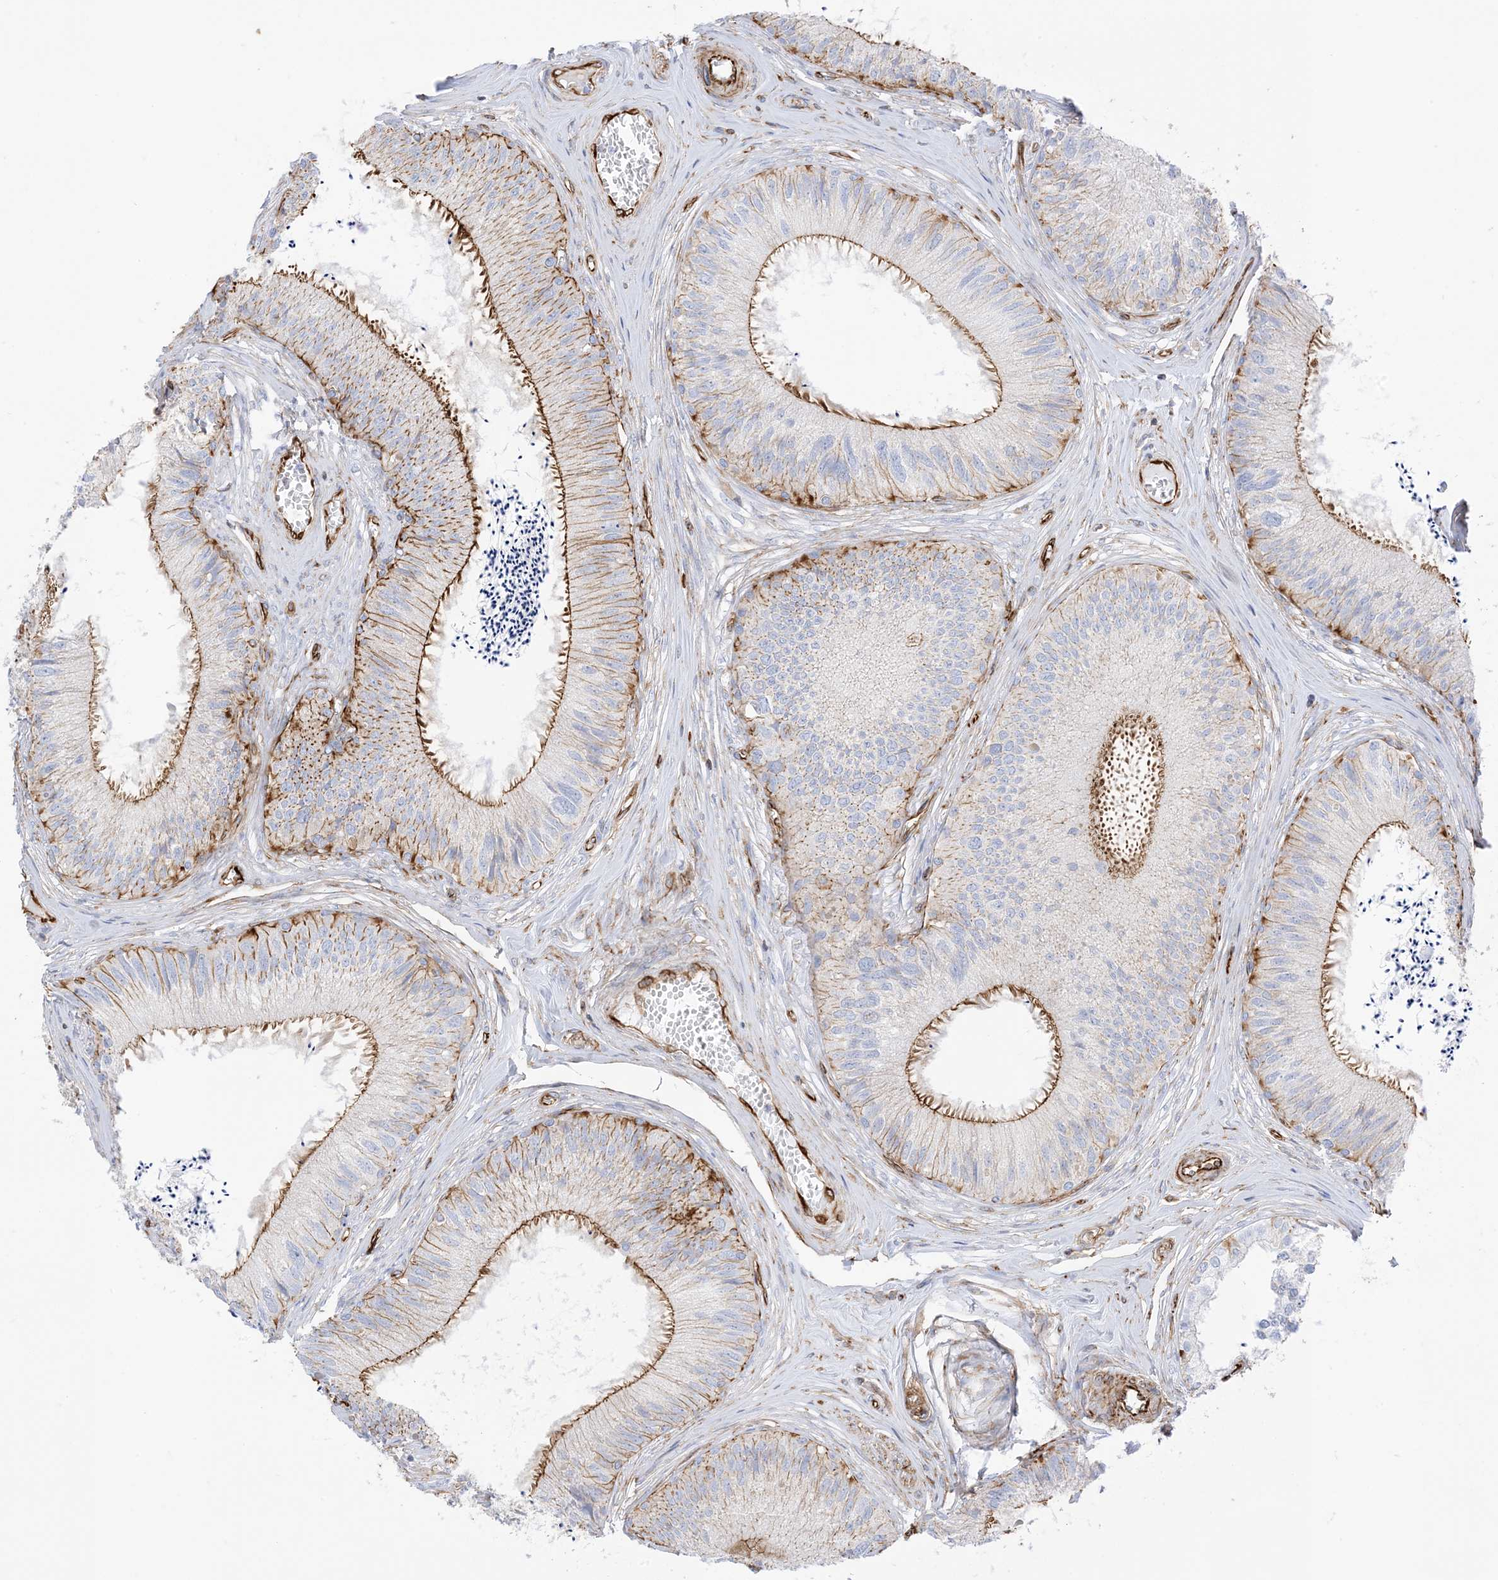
{"staining": {"intensity": "moderate", "quantity": "25%-75%", "location": "cytoplasmic/membranous"}, "tissue": "epididymis", "cell_type": "Glandular cells", "image_type": "normal", "snomed": [{"axis": "morphology", "description": "Normal tissue, NOS"}, {"axis": "topography", "description": "Epididymis"}], "caption": "IHC of normal human epididymis shows medium levels of moderate cytoplasmic/membranous positivity in about 25%-75% of glandular cells. The staining is performed using DAB brown chromogen to label protein expression. The nuclei are counter-stained blue using hematoxylin.", "gene": "PID1", "patient": {"sex": "male", "age": 79}}